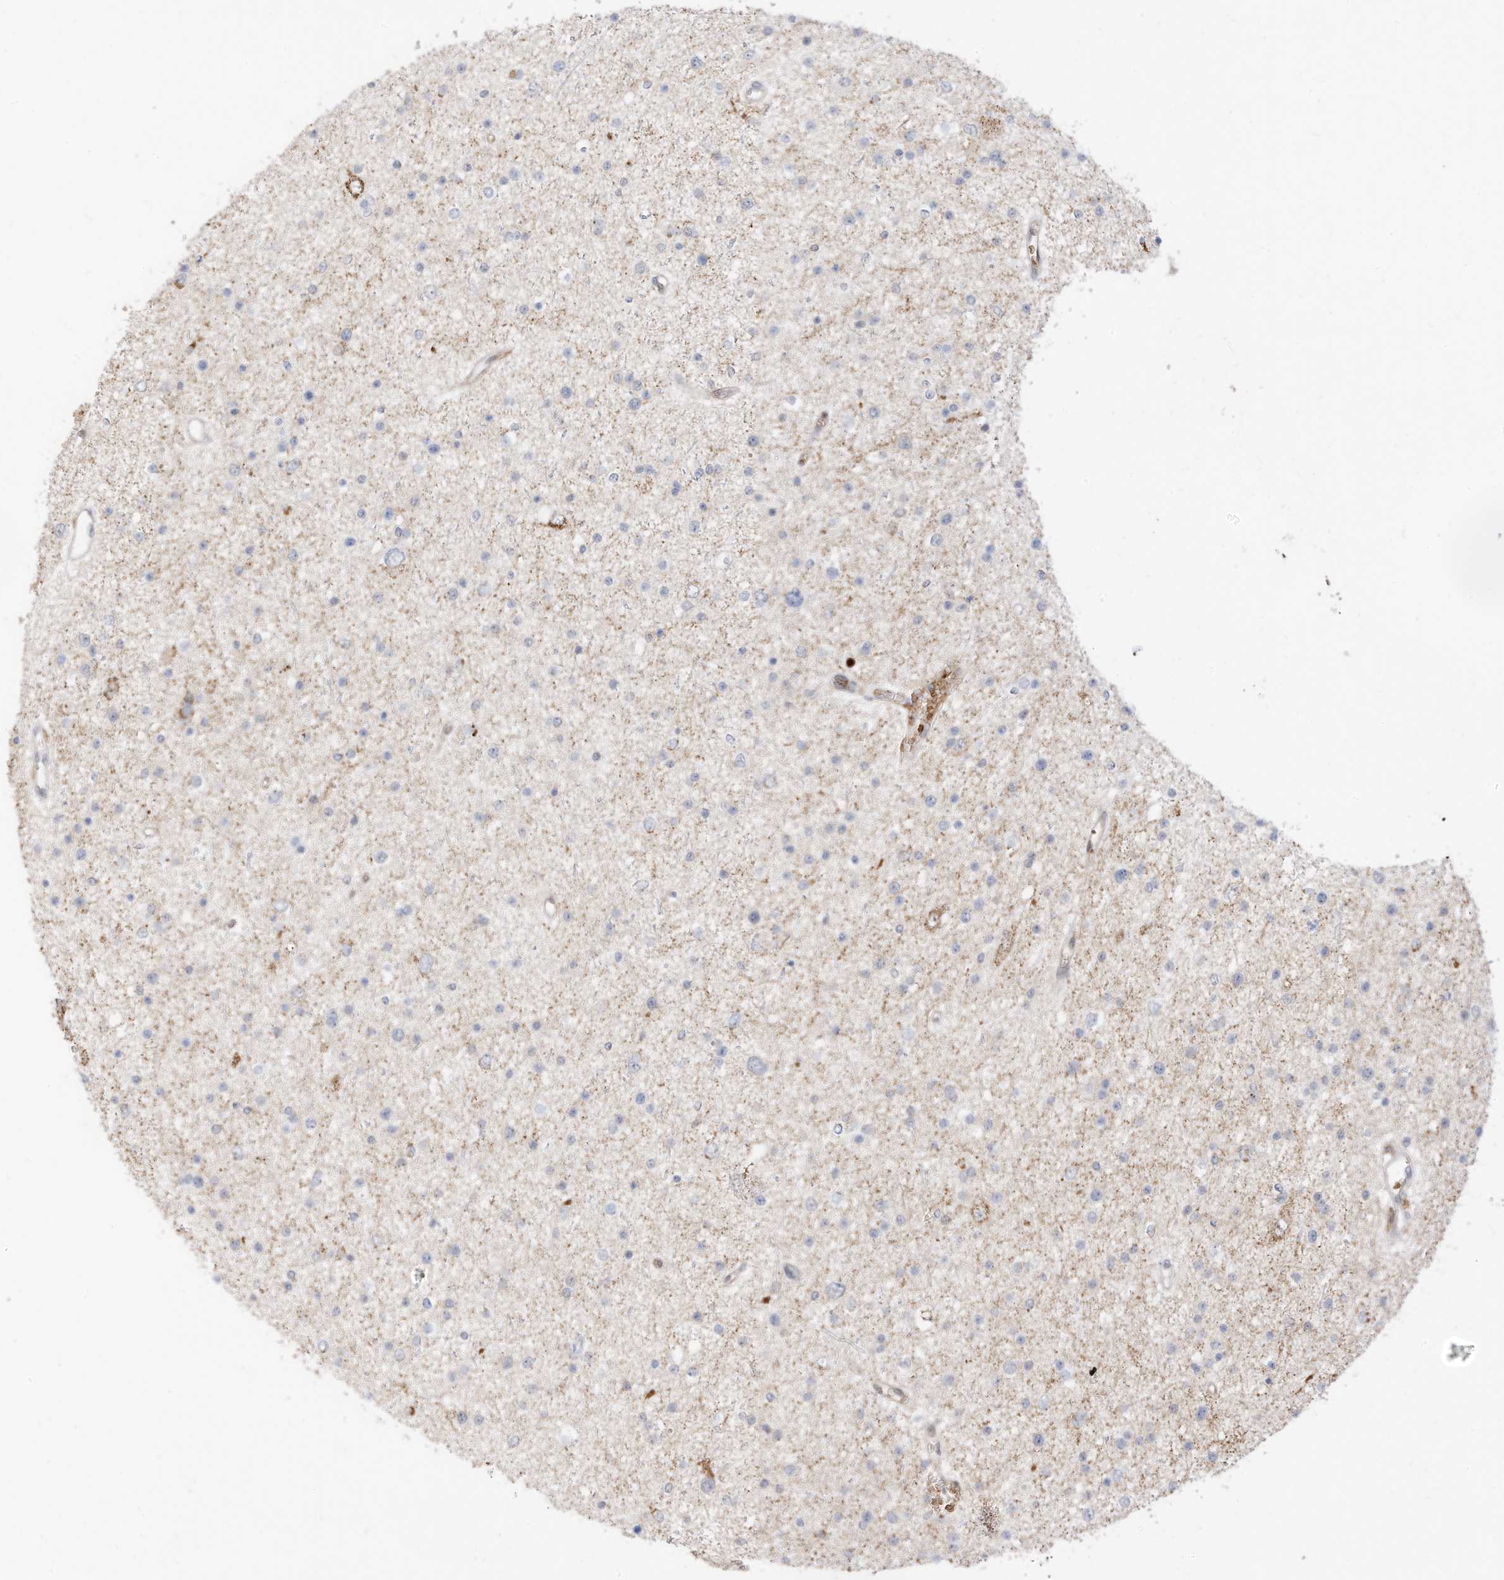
{"staining": {"intensity": "negative", "quantity": "none", "location": "none"}, "tissue": "glioma", "cell_type": "Tumor cells", "image_type": "cancer", "snomed": [{"axis": "morphology", "description": "Glioma, malignant, Low grade"}, {"axis": "topography", "description": "Brain"}], "caption": "This is an IHC photomicrograph of glioma. There is no positivity in tumor cells.", "gene": "MTUS2", "patient": {"sex": "female", "age": 37}}